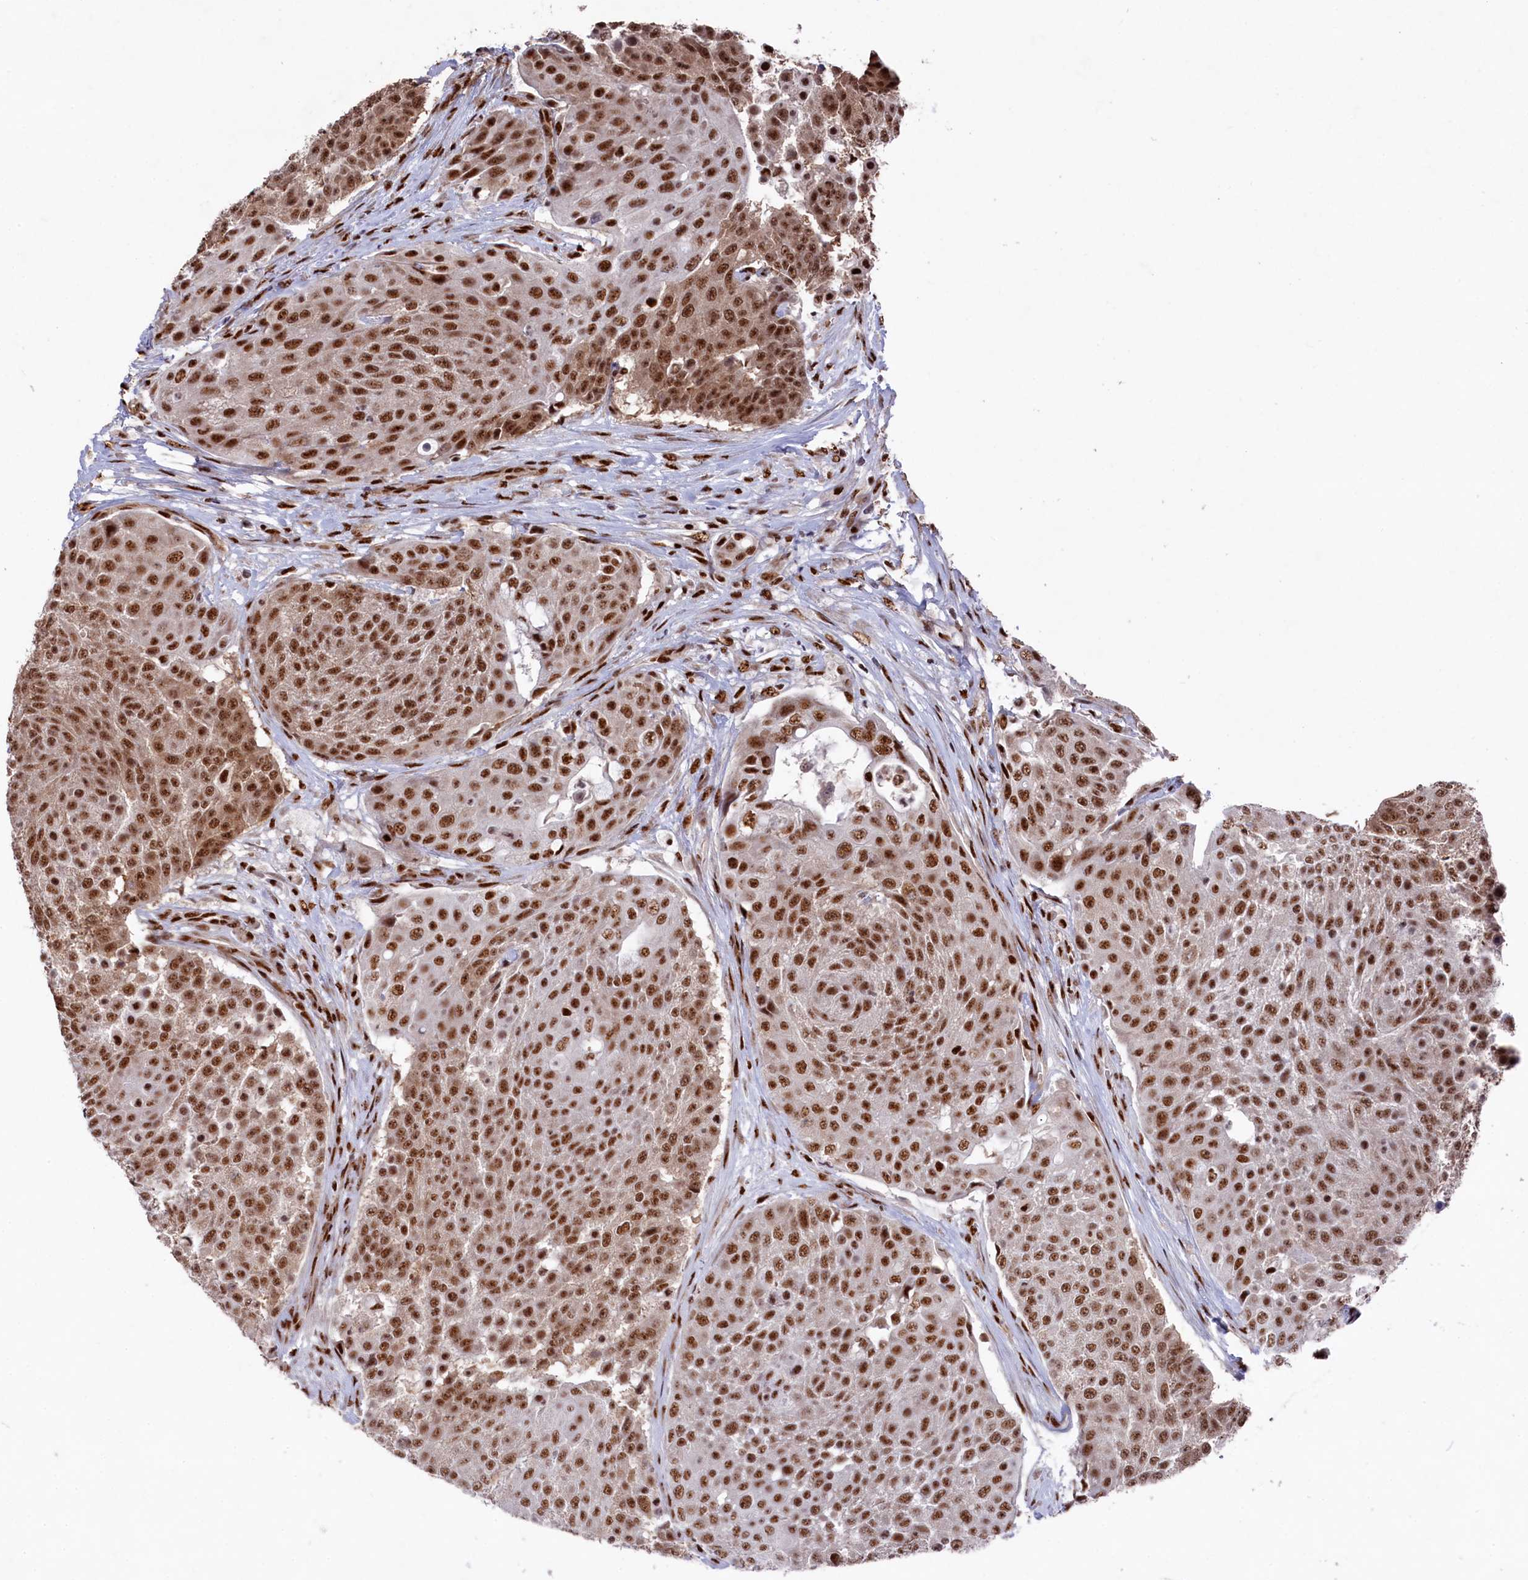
{"staining": {"intensity": "moderate", "quantity": ">75%", "location": "nuclear"}, "tissue": "urothelial cancer", "cell_type": "Tumor cells", "image_type": "cancer", "snomed": [{"axis": "morphology", "description": "Urothelial carcinoma, High grade"}, {"axis": "topography", "description": "Urinary bladder"}], "caption": "Human high-grade urothelial carcinoma stained for a protein (brown) demonstrates moderate nuclear positive staining in about >75% of tumor cells.", "gene": "PRPF31", "patient": {"sex": "female", "age": 63}}